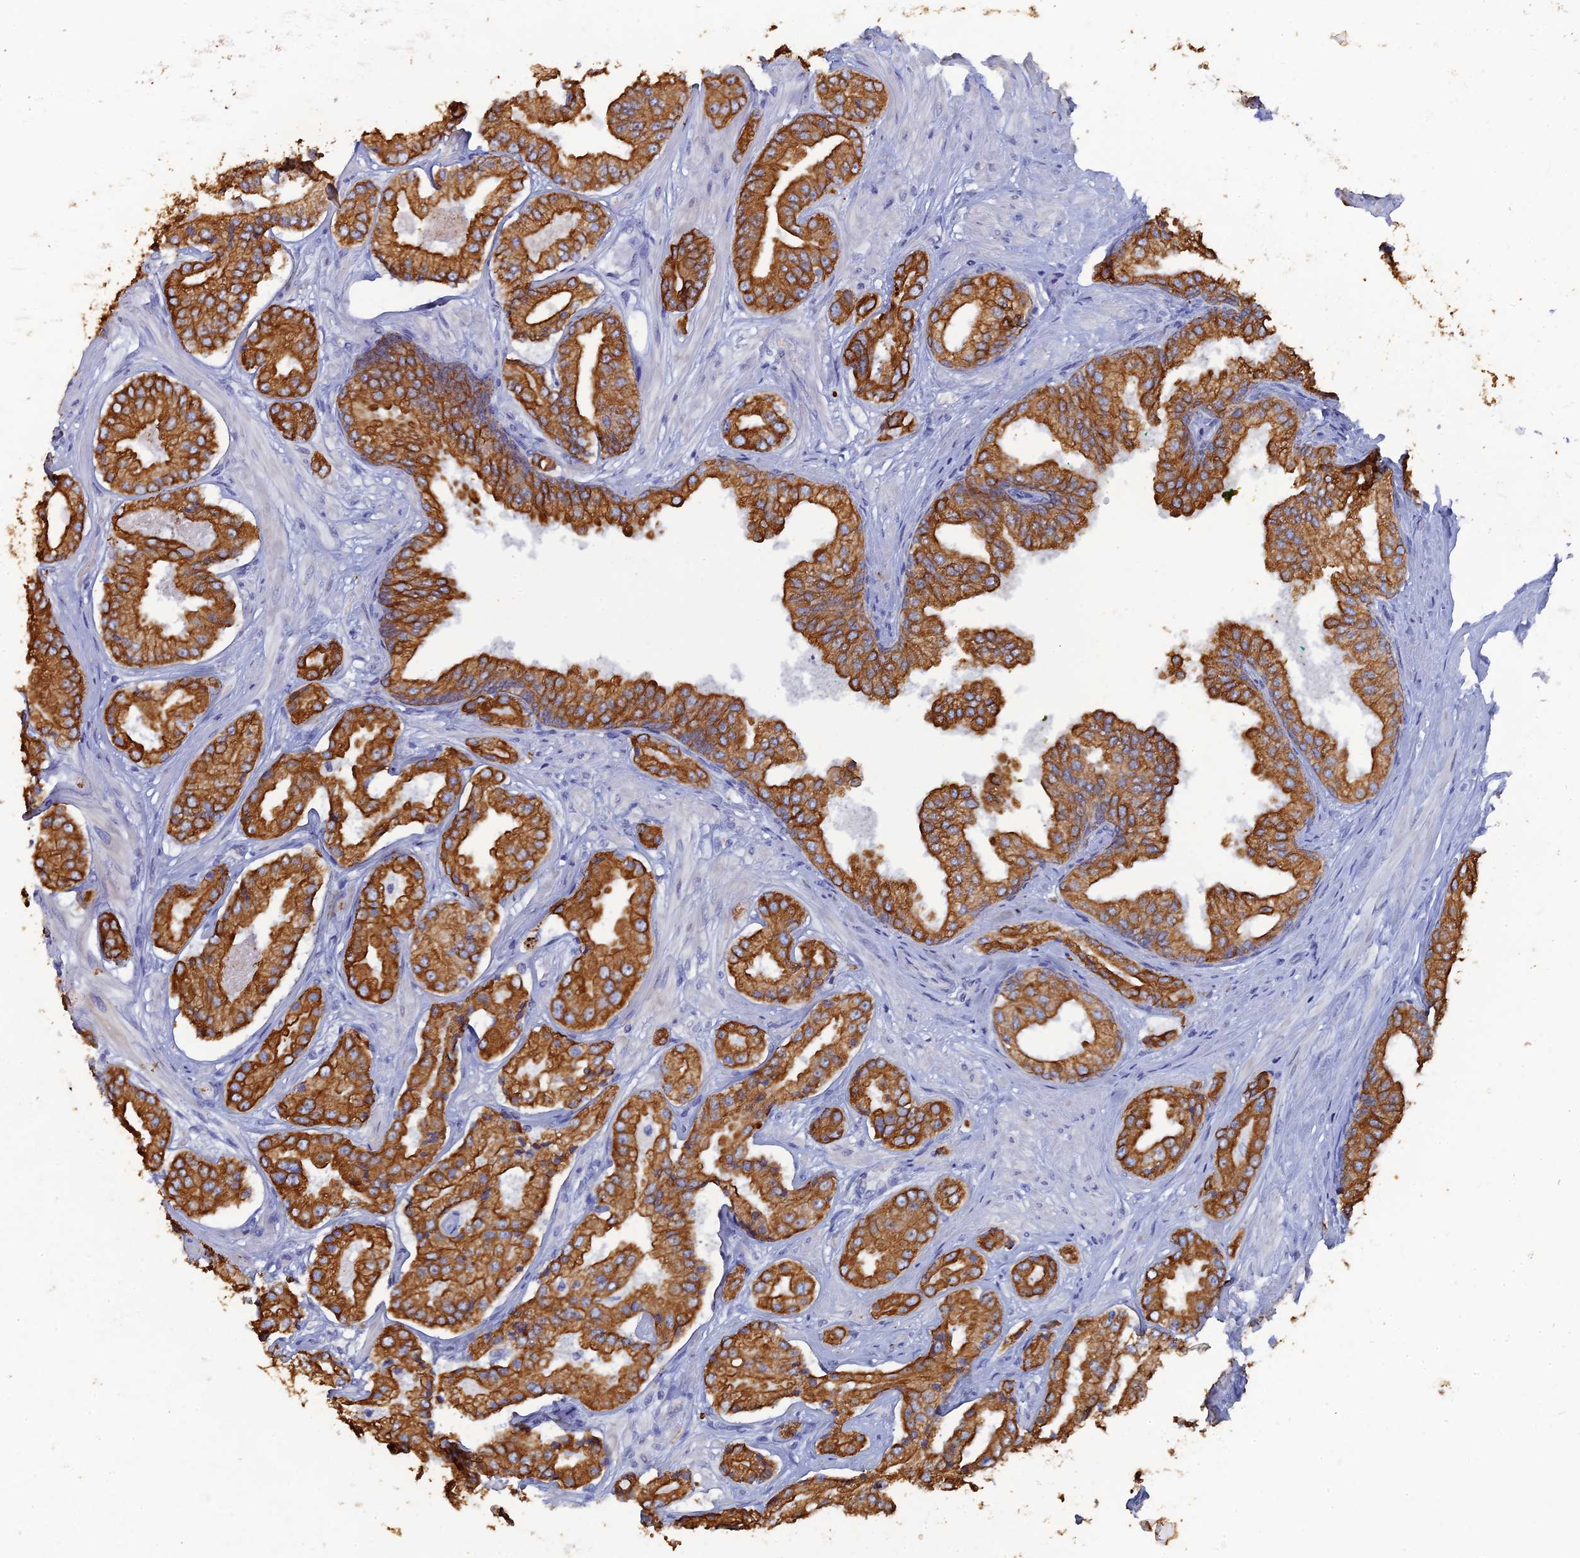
{"staining": {"intensity": "strong", "quantity": ">75%", "location": "cytoplasmic/membranous"}, "tissue": "prostate cancer", "cell_type": "Tumor cells", "image_type": "cancer", "snomed": [{"axis": "morphology", "description": "Adenocarcinoma, High grade"}, {"axis": "topography", "description": "Prostate"}], "caption": "Protein positivity by IHC displays strong cytoplasmic/membranous staining in about >75% of tumor cells in prostate cancer (adenocarcinoma (high-grade)).", "gene": "SRFBP1", "patient": {"sex": "male", "age": 63}}